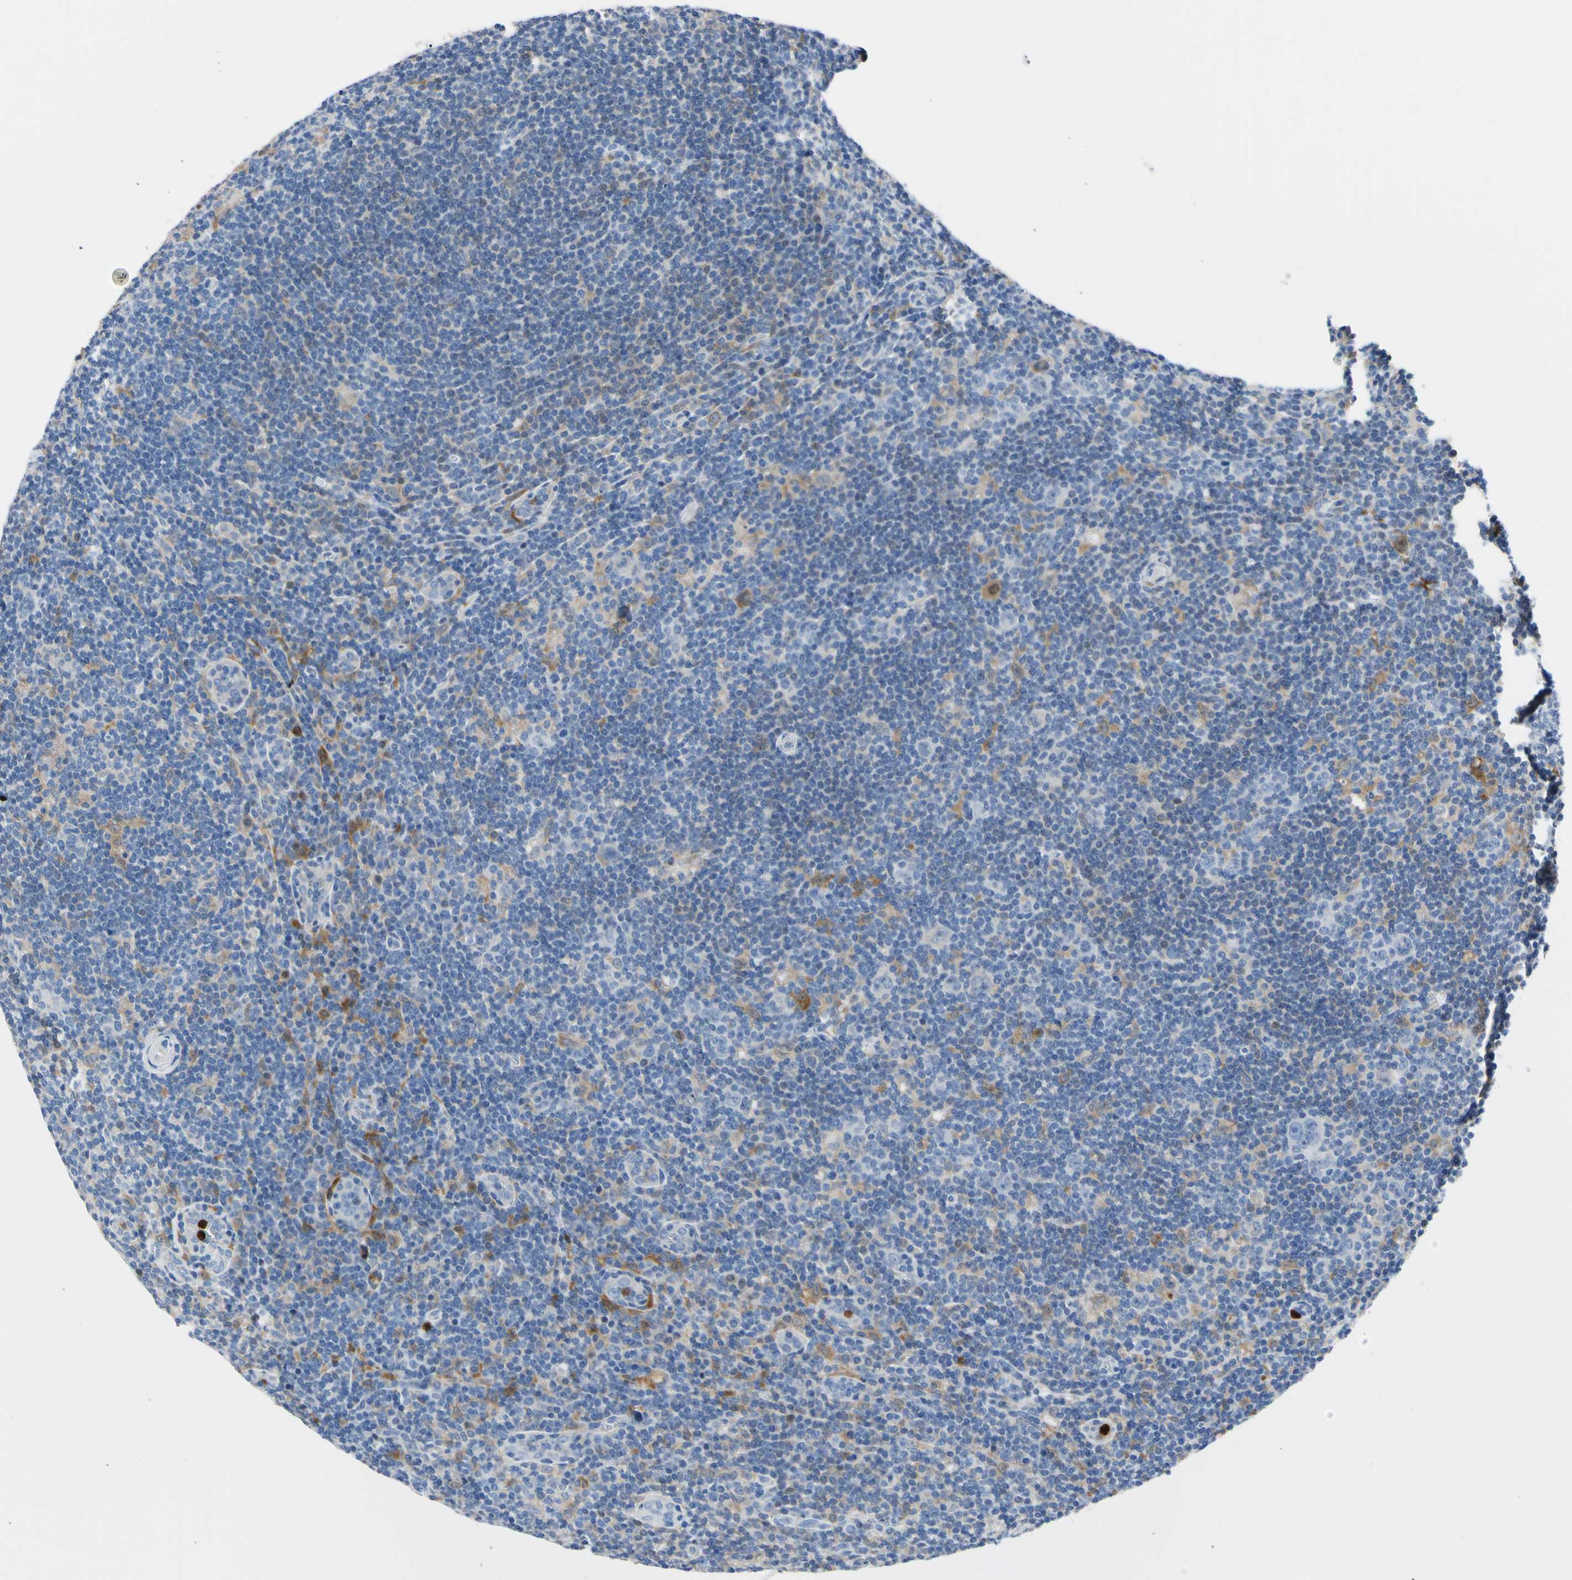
{"staining": {"intensity": "negative", "quantity": "none", "location": "none"}, "tissue": "lymphoma", "cell_type": "Tumor cells", "image_type": "cancer", "snomed": [{"axis": "morphology", "description": "Hodgkin's disease, NOS"}, {"axis": "topography", "description": "Lymph node"}], "caption": "Immunohistochemical staining of human lymphoma demonstrates no significant expression in tumor cells.", "gene": "NCF4", "patient": {"sex": "female", "age": 57}}